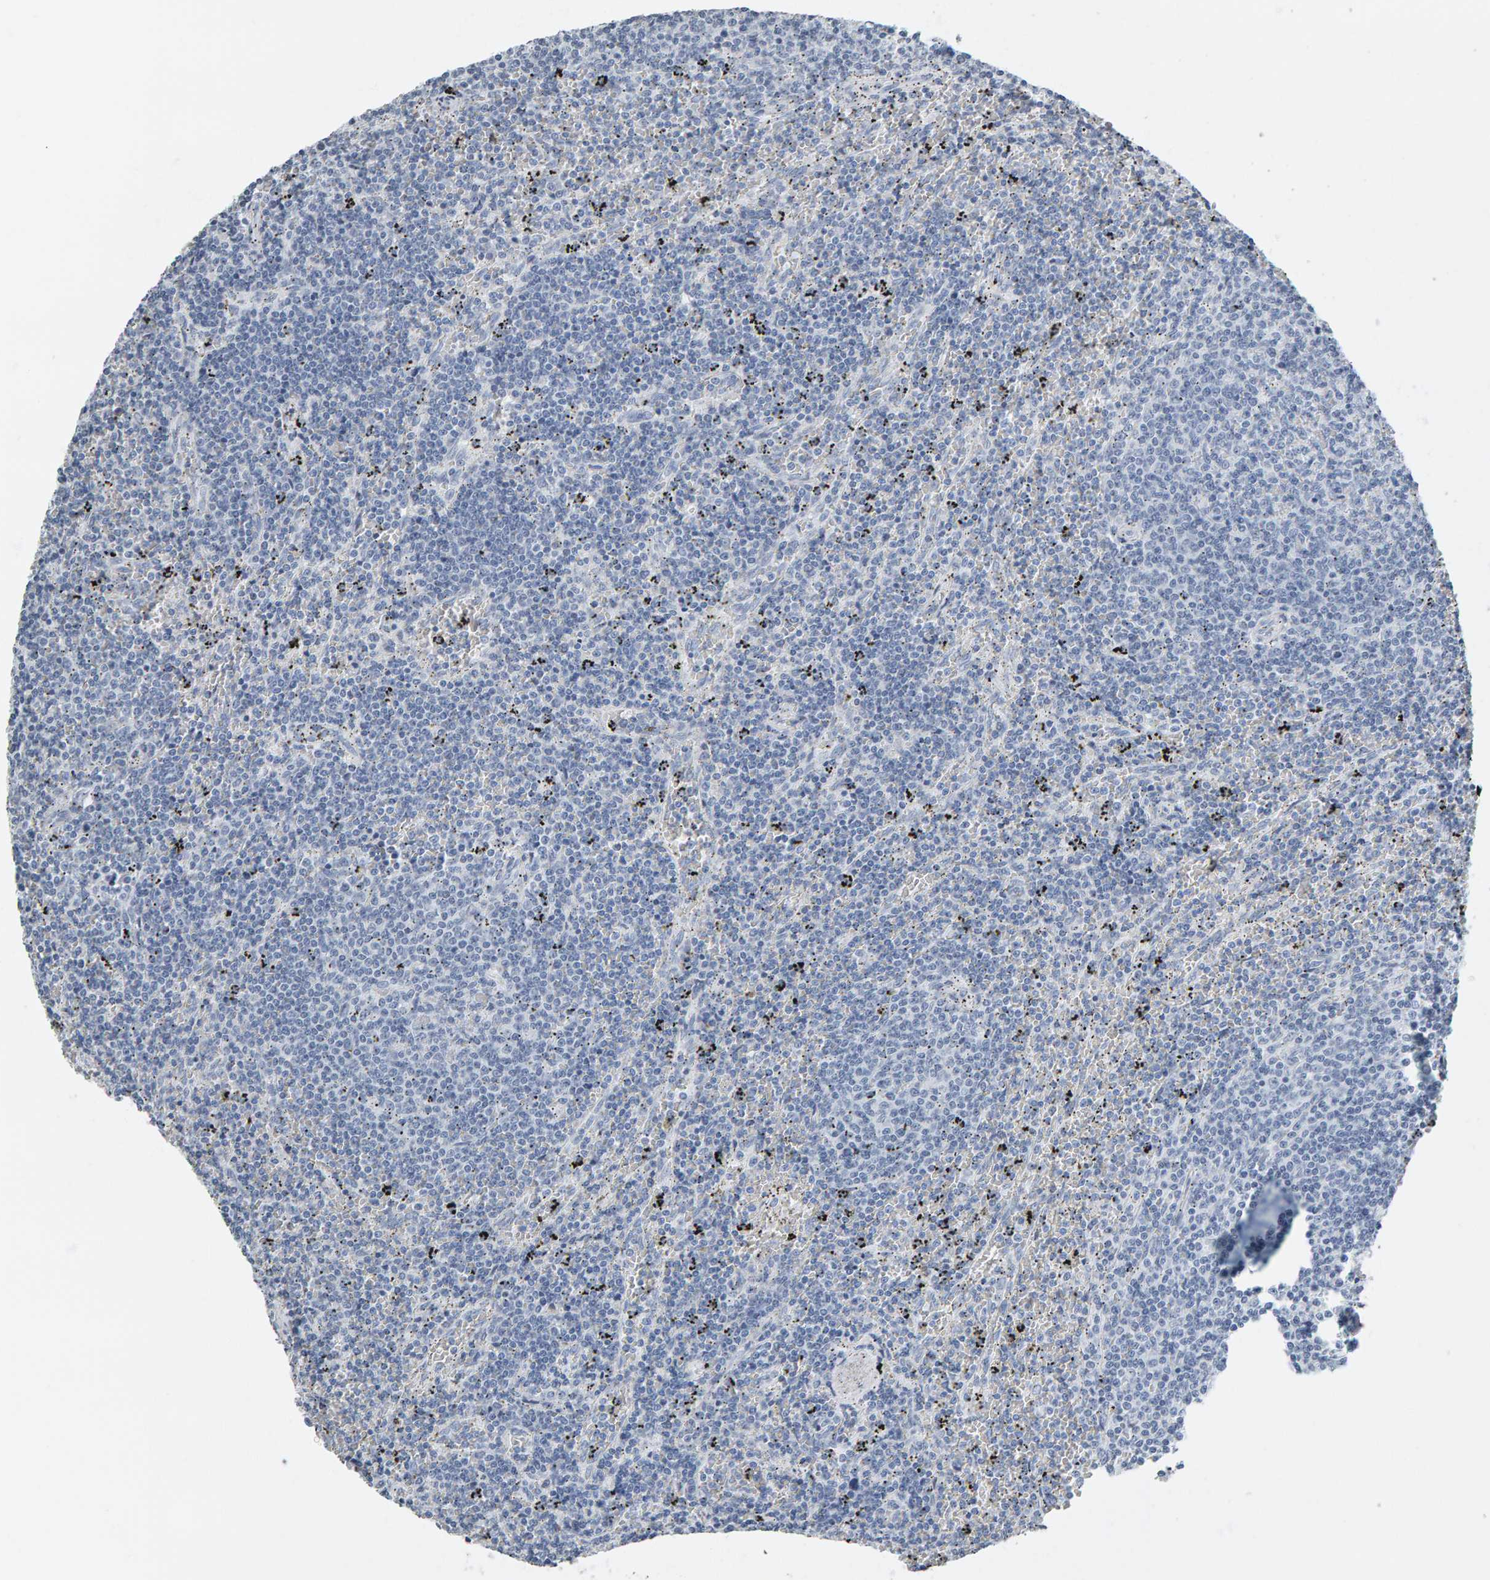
{"staining": {"intensity": "negative", "quantity": "none", "location": "none"}, "tissue": "lymphoma", "cell_type": "Tumor cells", "image_type": "cancer", "snomed": [{"axis": "morphology", "description": "Malignant lymphoma, non-Hodgkin's type, Low grade"}, {"axis": "topography", "description": "Spleen"}], "caption": "Immunohistochemistry micrograph of lymphoma stained for a protein (brown), which shows no positivity in tumor cells. (Stains: DAB (3,3'-diaminobenzidine) immunohistochemistry with hematoxylin counter stain, Microscopy: brightfield microscopy at high magnification).", "gene": "SPACA3", "patient": {"sex": "female", "age": 50}}